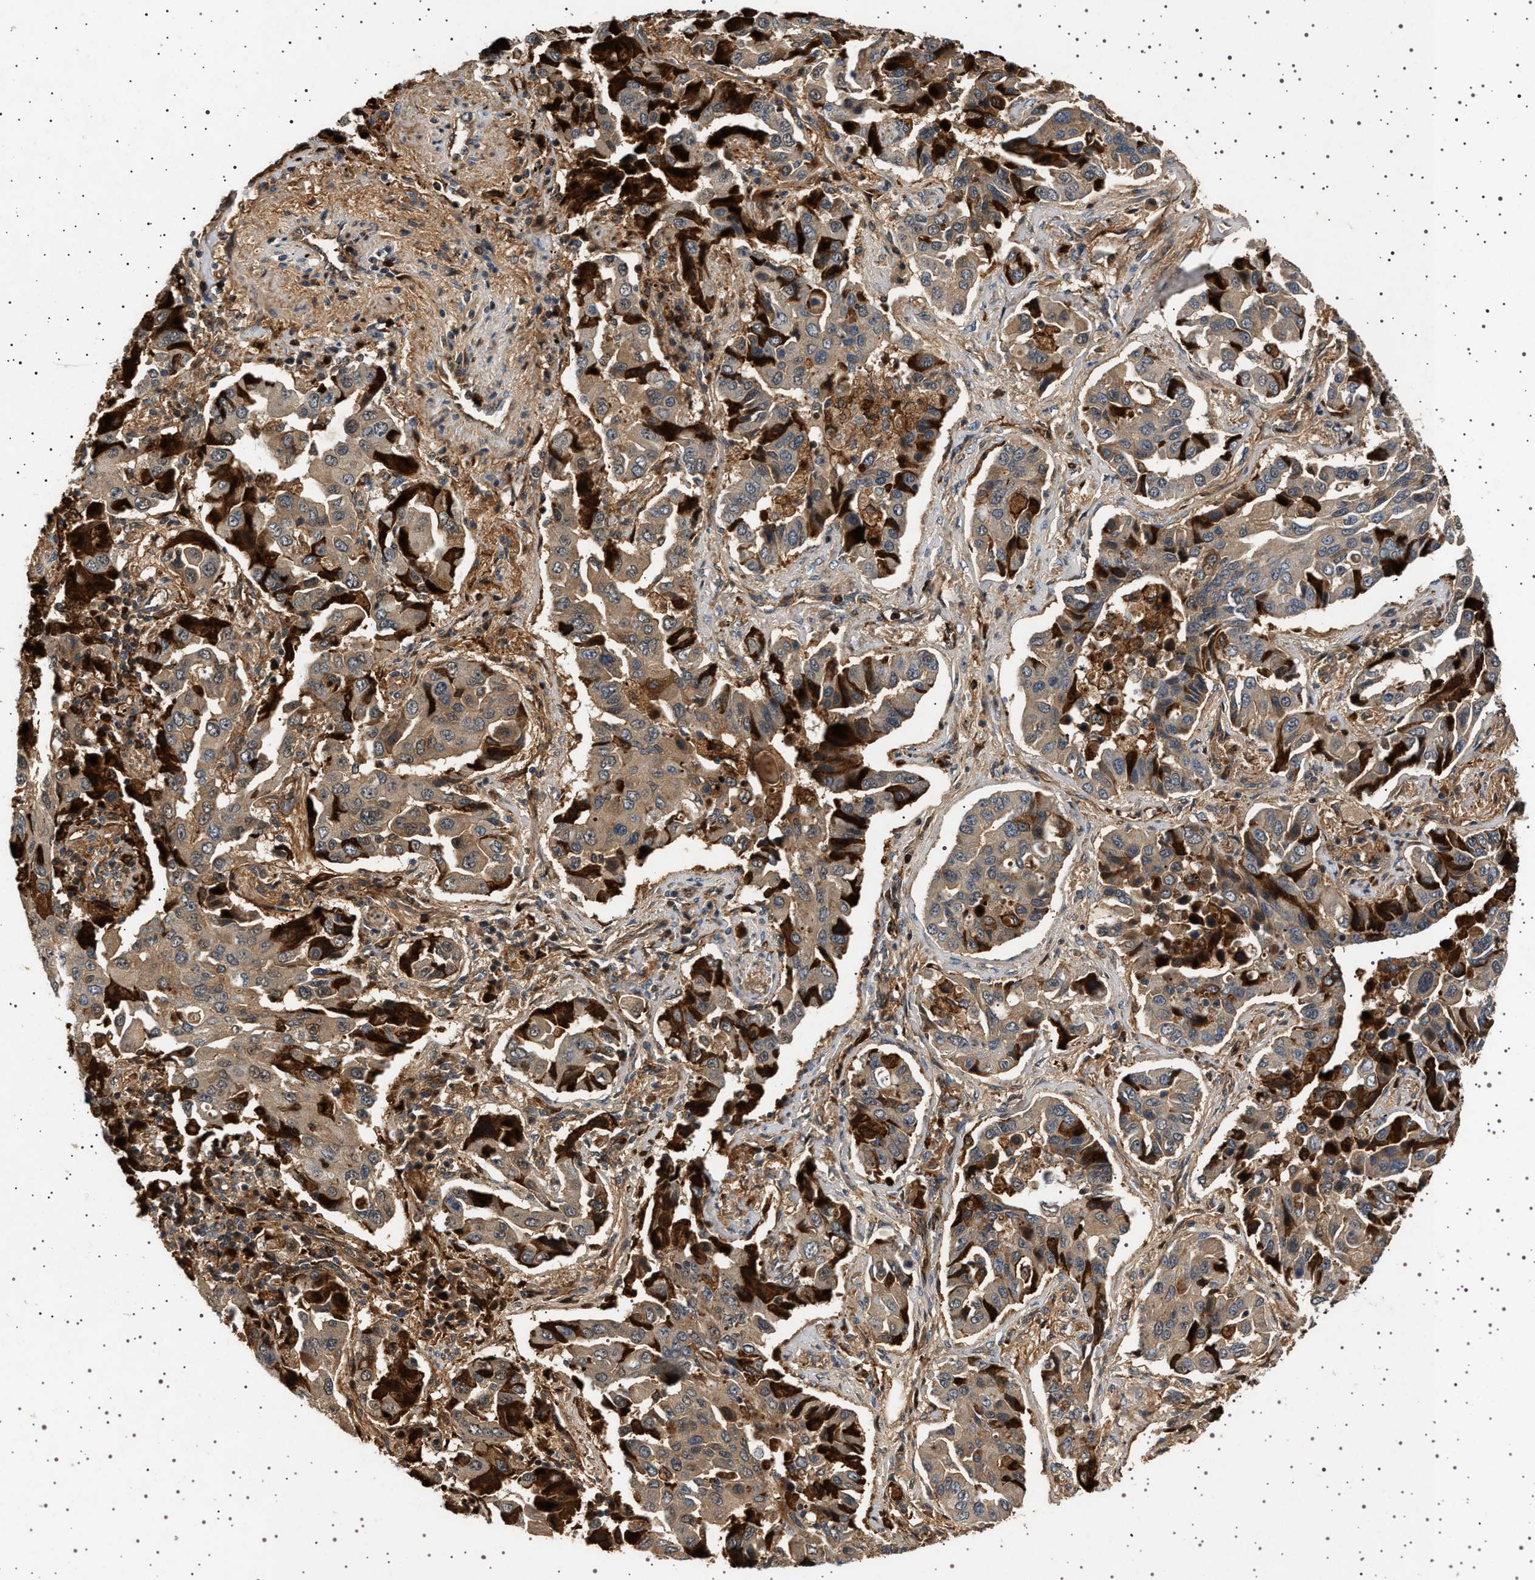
{"staining": {"intensity": "strong", "quantity": "25%-75%", "location": "cytoplasmic/membranous"}, "tissue": "lung cancer", "cell_type": "Tumor cells", "image_type": "cancer", "snomed": [{"axis": "morphology", "description": "Adenocarcinoma, NOS"}, {"axis": "topography", "description": "Lung"}], "caption": "This photomicrograph displays lung cancer (adenocarcinoma) stained with immunohistochemistry to label a protein in brown. The cytoplasmic/membranous of tumor cells show strong positivity for the protein. Nuclei are counter-stained blue.", "gene": "FICD", "patient": {"sex": "female", "age": 65}}